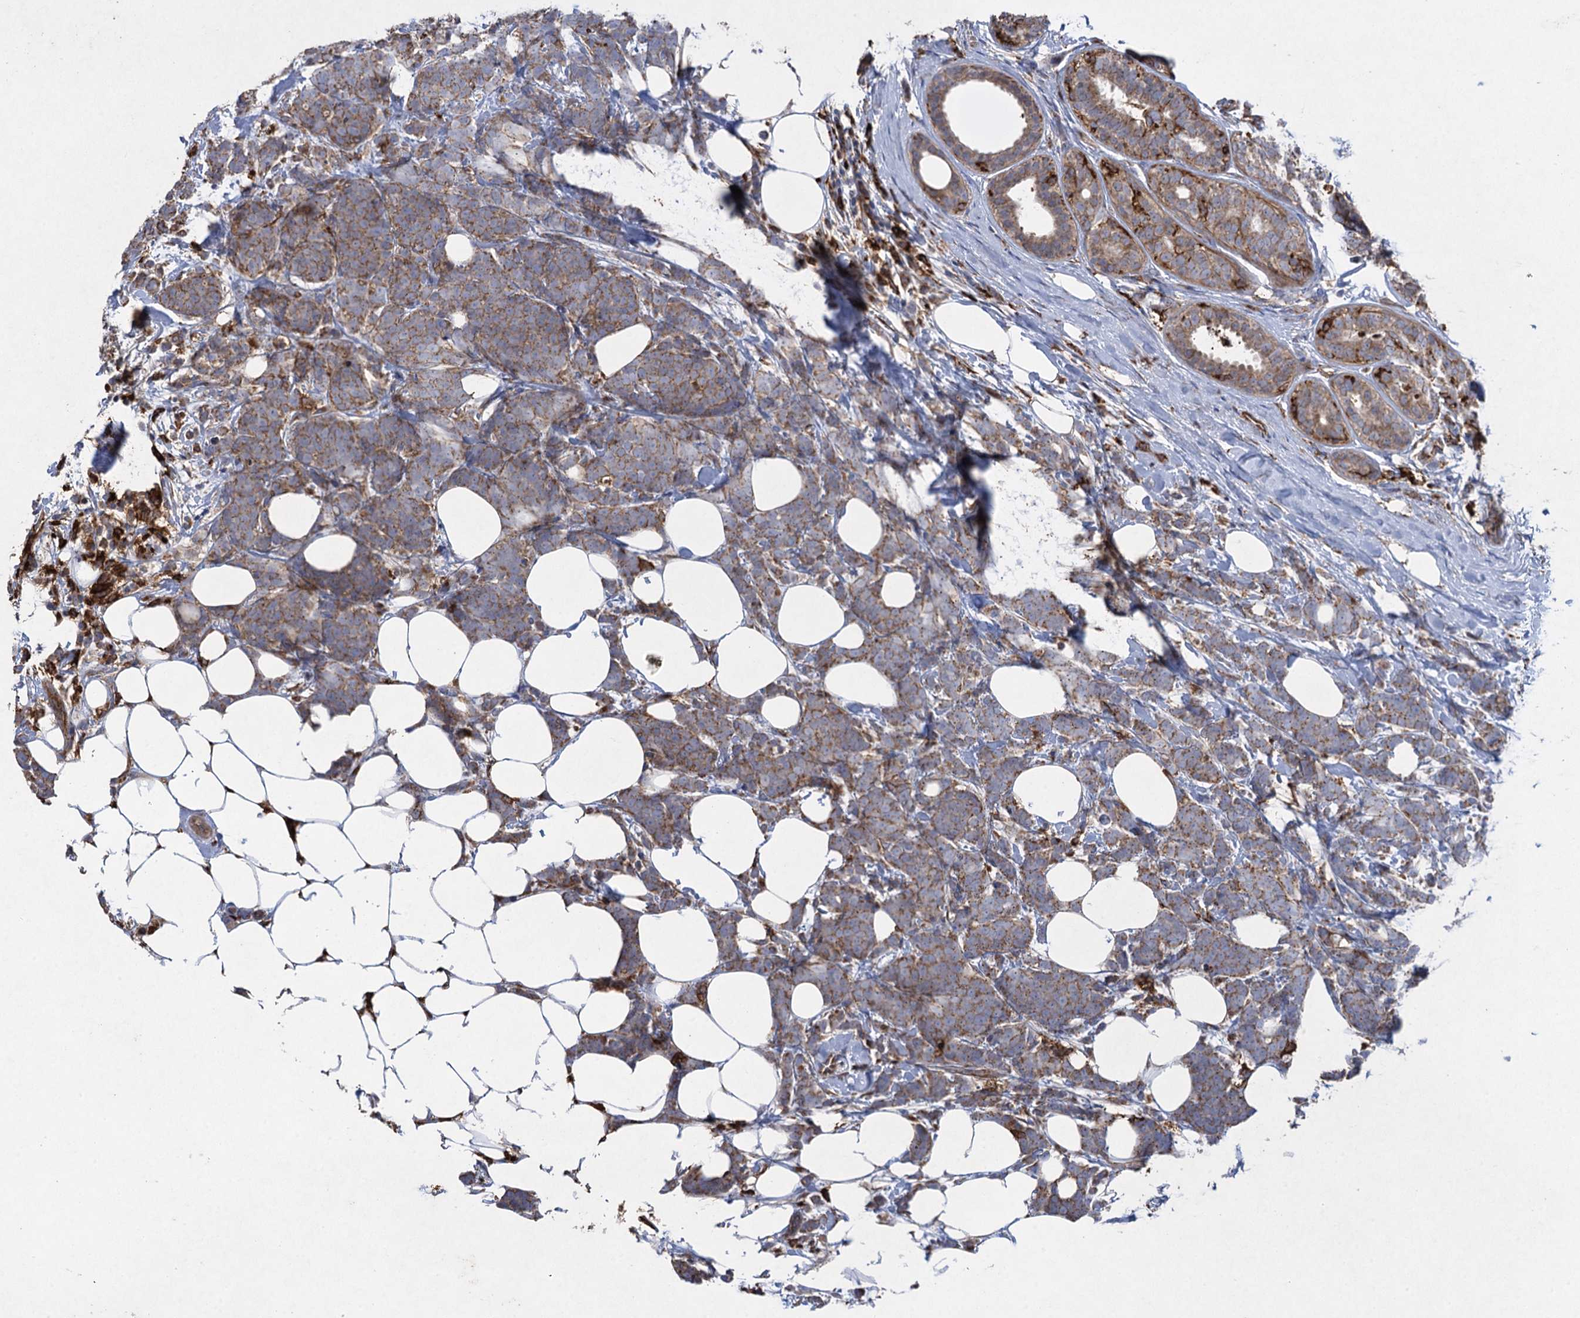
{"staining": {"intensity": "weak", "quantity": ">75%", "location": "cytoplasmic/membranous"}, "tissue": "breast cancer", "cell_type": "Tumor cells", "image_type": "cancer", "snomed": [{"axis": "morphology", "description": "Lobular carcinoma"}, {"axis": "topography", "description": "Breast"}], "caption": "Weak cytoplasmic/membranous protein staining is appreciated in about >75% of tumor cells in breast cancer (lobular carcinoma).", "gene": "TXNDC11", "patient": {"sex": "female", "age": 58}}